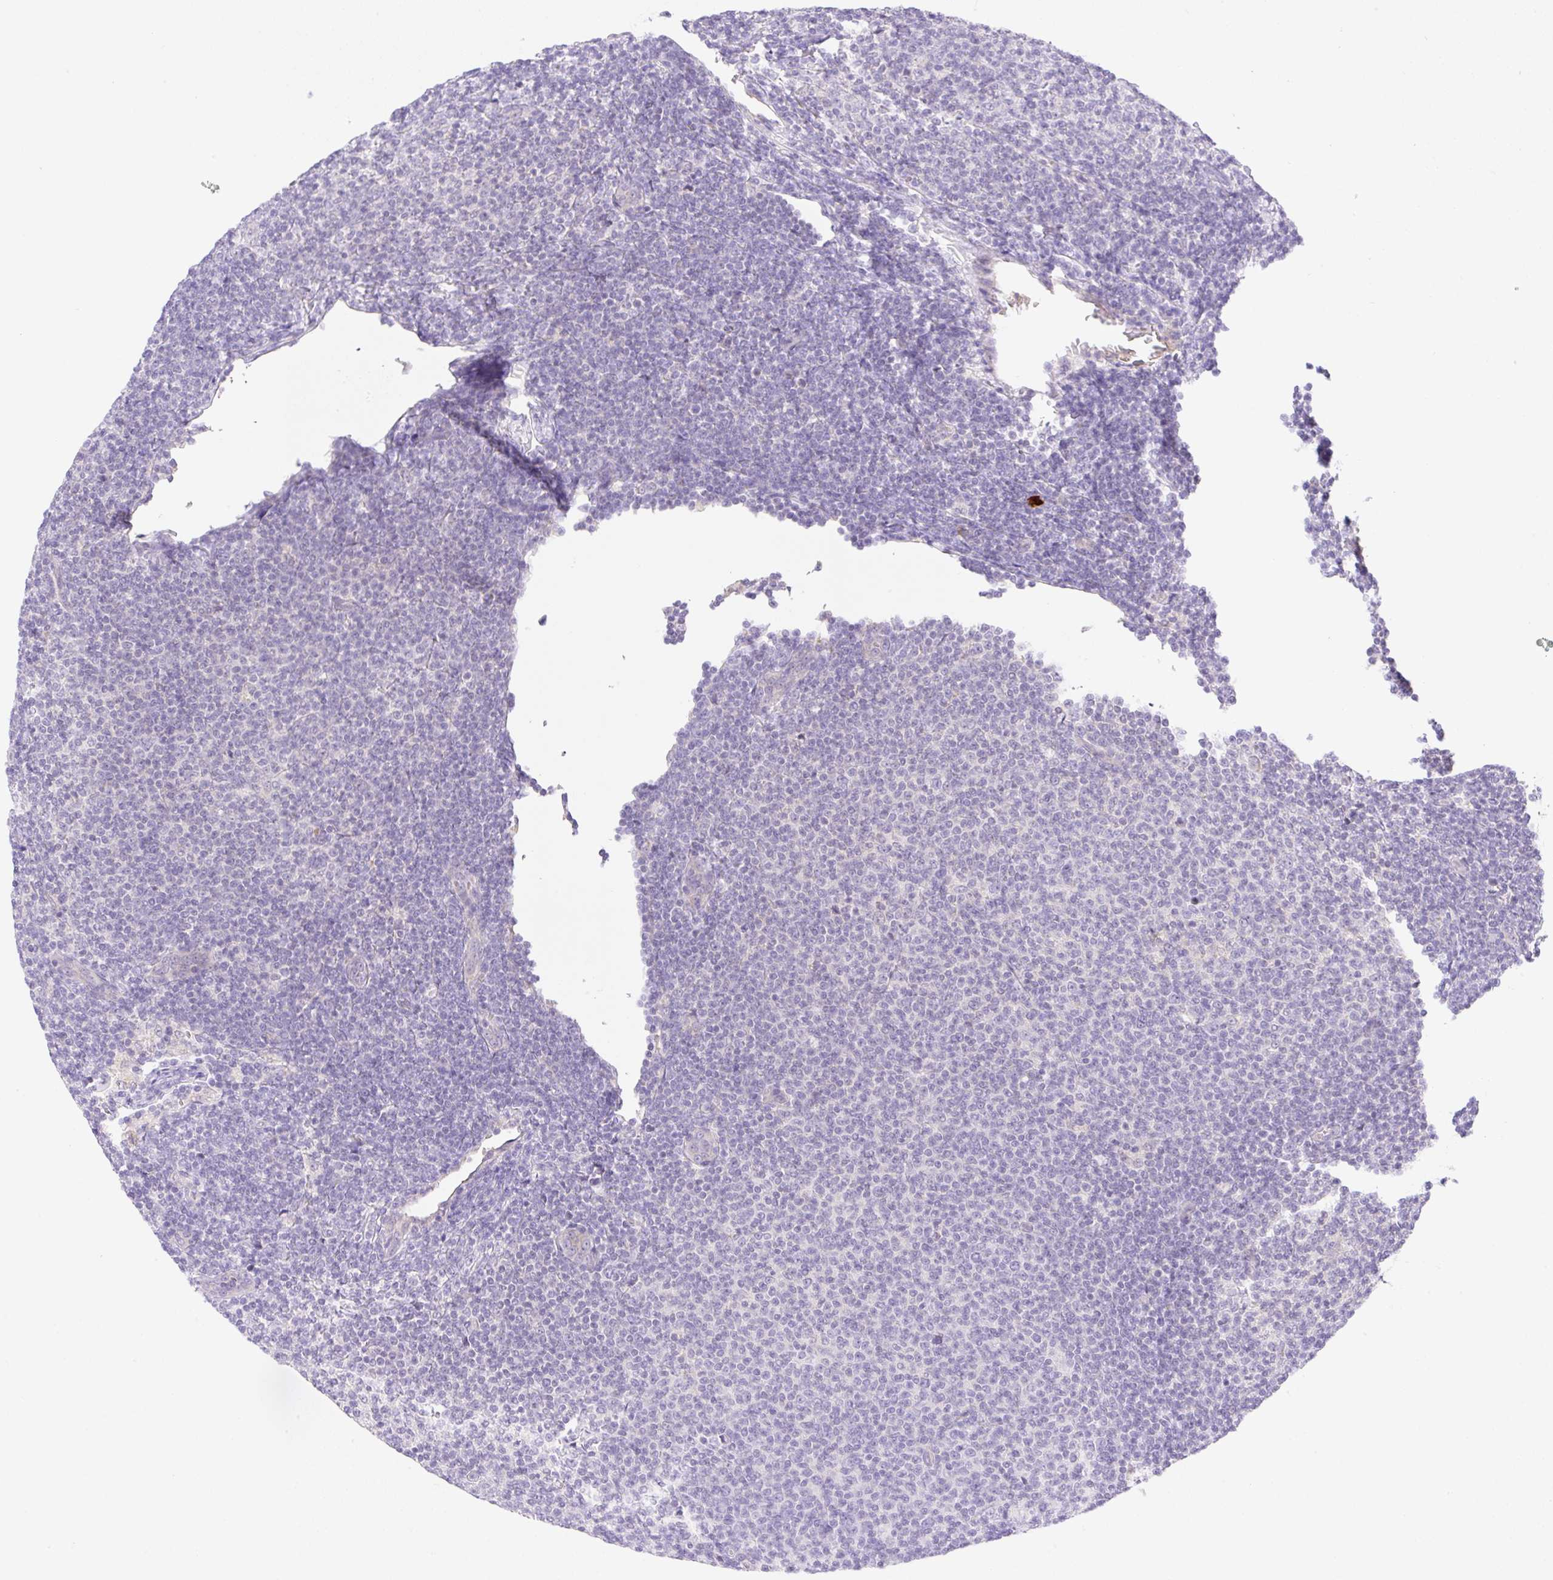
{"staining": {"intensity": "negative", "quantity": "none", "location": "none"}, "tissue": "lymphoma", "cell_type": "Tumor cells", "image_type": "cancer", "snomed": [{"axis": "morphology", "description": "Malignant lymphoma, non-Hodgkin's type, Low grade"}, {"axis": "topography", "description": "Lymph node"}], "caption": "There is no significant positivity in tumor cells of lymphoma. (Brightfield microscopy of DAB (3,3'-diaminobenzidine) immunohistochemistry (IHC) at high magnification).", "gene": "DENND5A", "patient": {"sex": "male", "age": 66}}